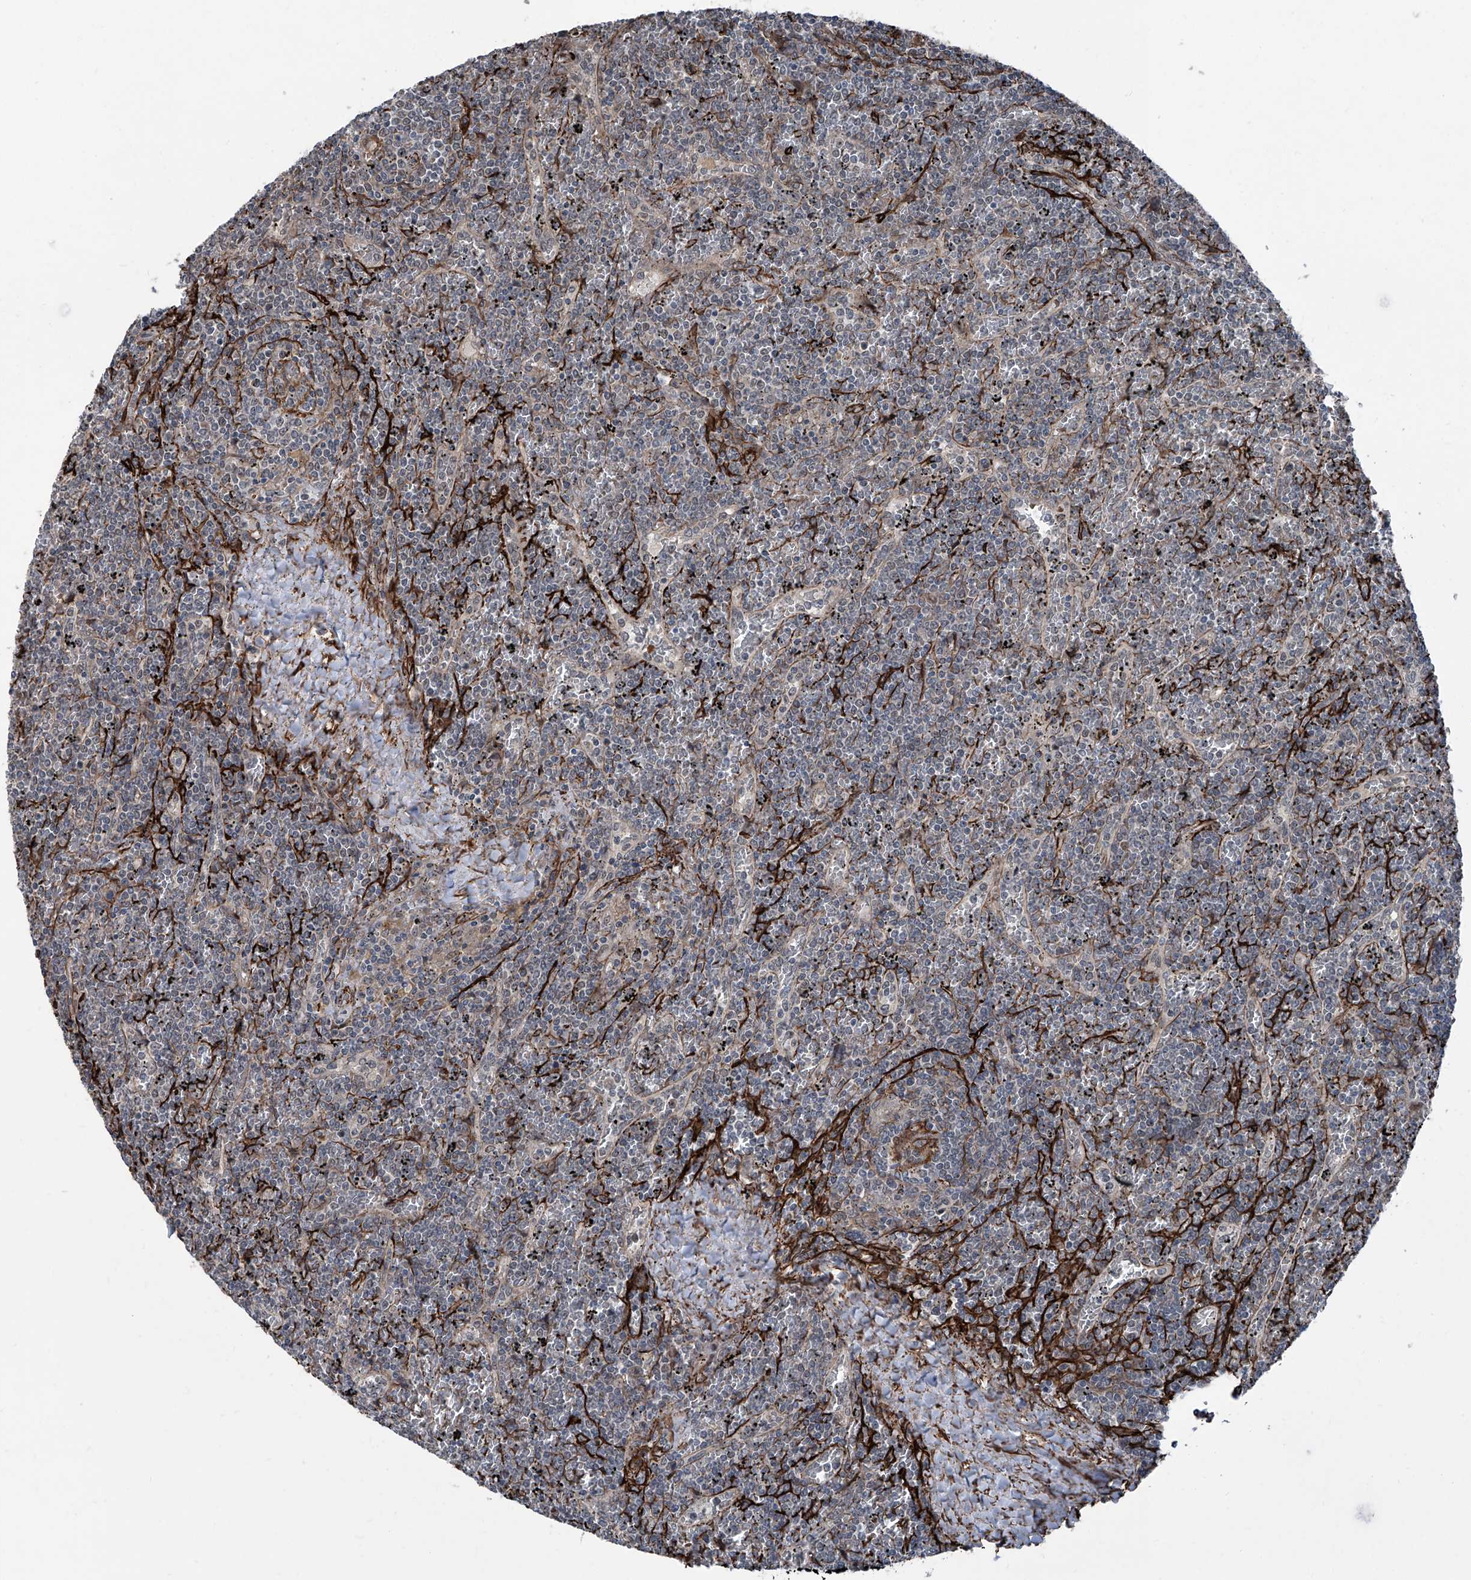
{"staining": {"intensity": "negative", "quantity": "none", "location": "none"}, "tissue": "lymphoma", "cell_type": "Tumor cells", "image_type": "cancer", "snomed": [{"axis": "morphology", "description": "Malignant lymphoma, non-Hodgkin's type, Low grade"}, {"axis": "topography", "description": "Spleen"}], "caption": "Immunohistochemistry image of human low-grade malignant lymphoma, non-Hodgkin's type stained for a protein (brown), which shows no positivity in tumor cells.", "gene": "COA7", "patient": {"sex": "female", "age": 19}}